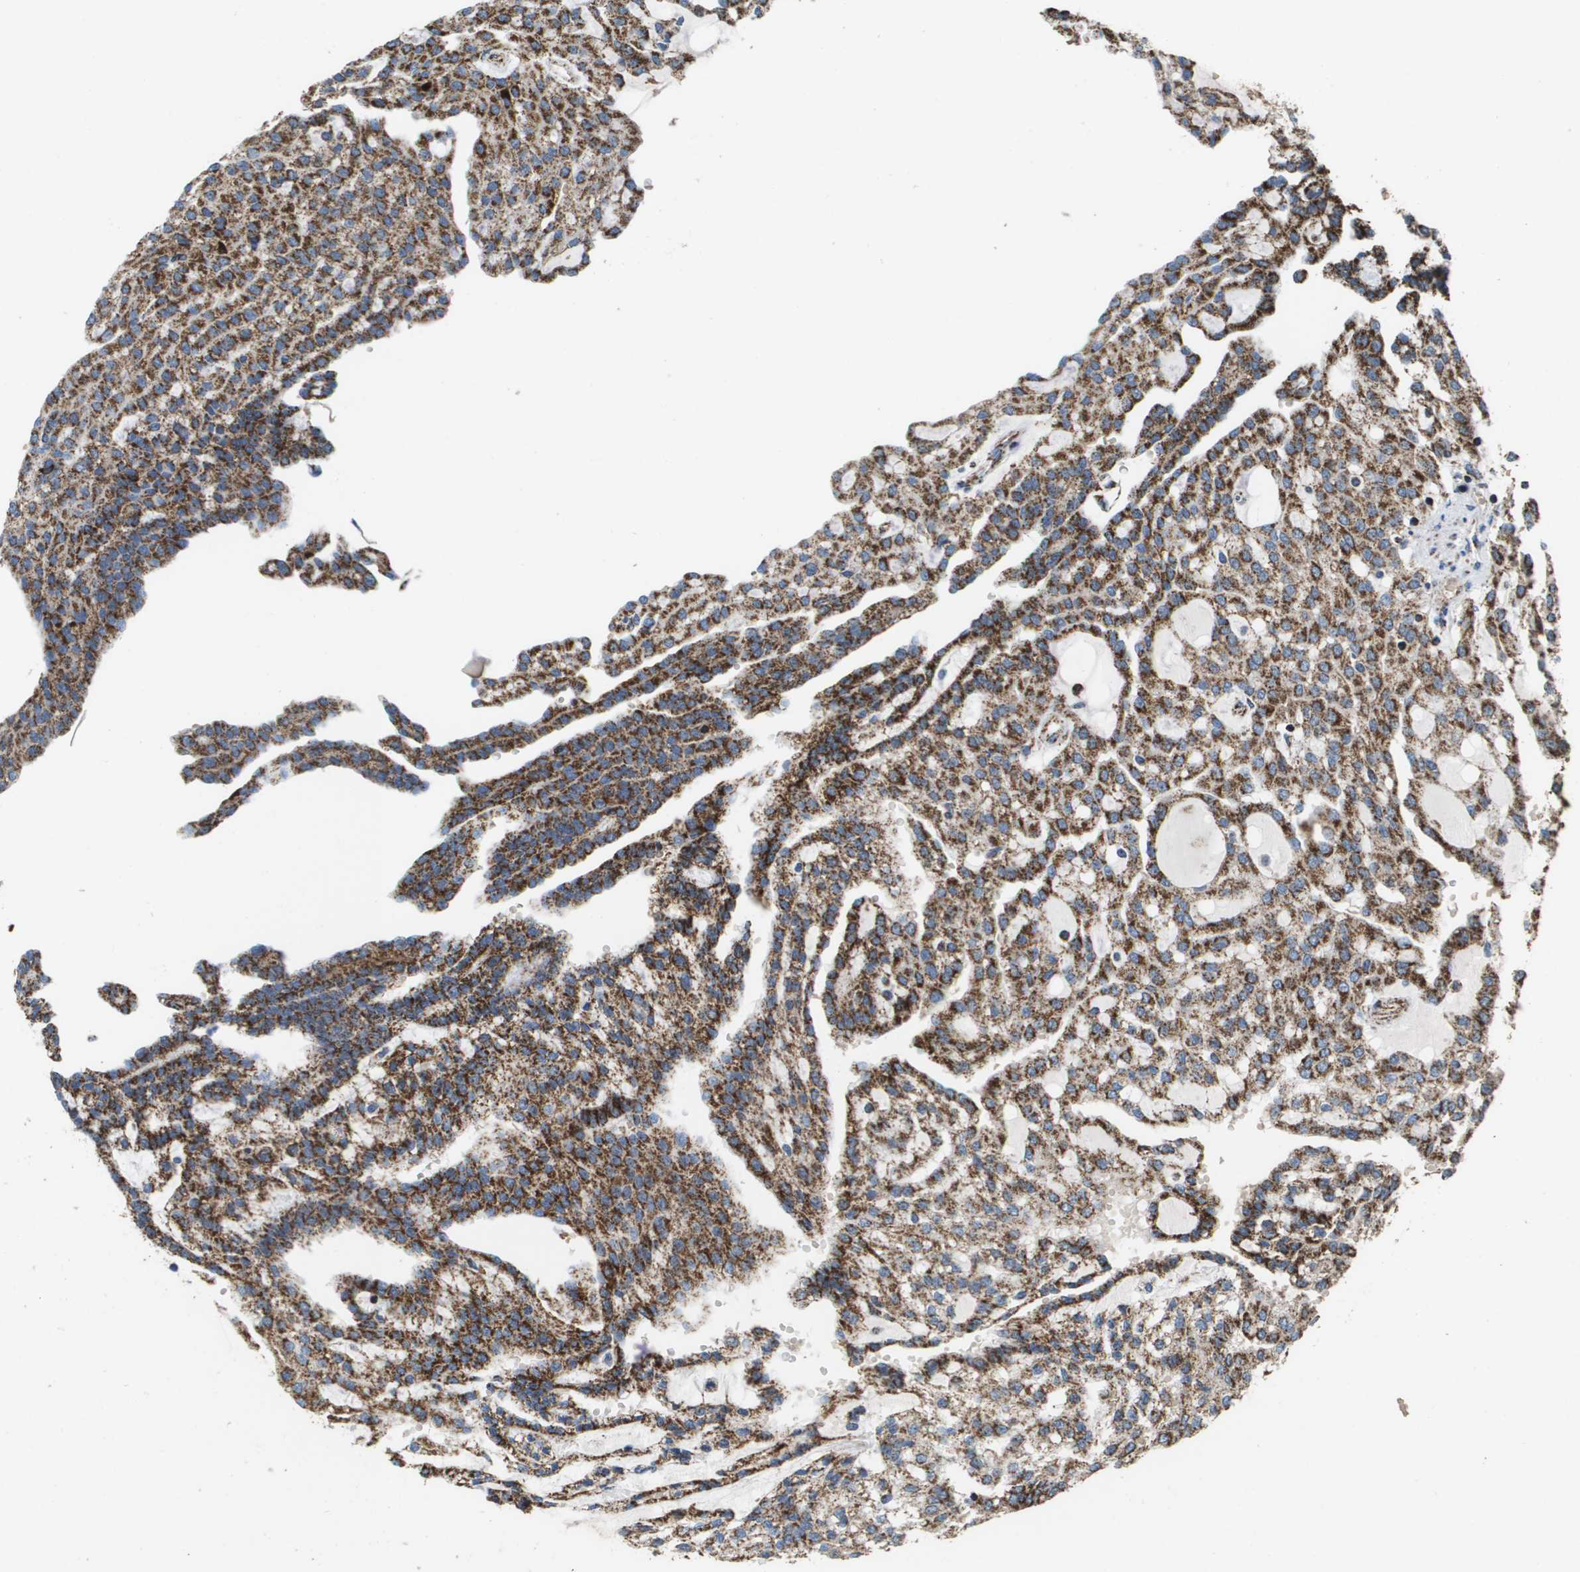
{"staining": {"intensity": "strong", "quantity": ">75%", "location": "cytoplasmic/membranous"}, "tissue": "renal cancer", "cell_type": "Tumor cells", "image_type": "cancer", "snomed": [{"axis": "morphology", "description": "Adenocarcinoma, NOS"}, {"axis": "topography", "description": "Kidney"}], "caption": "Immunohistochemistry of renal adenocarcinoma reveals high levels of strong cytoplasmic/membranous staining in about >75% of tumor cells.", "gene": "ATP5F1B", "patient": {"sex": "male", "age": 63}}